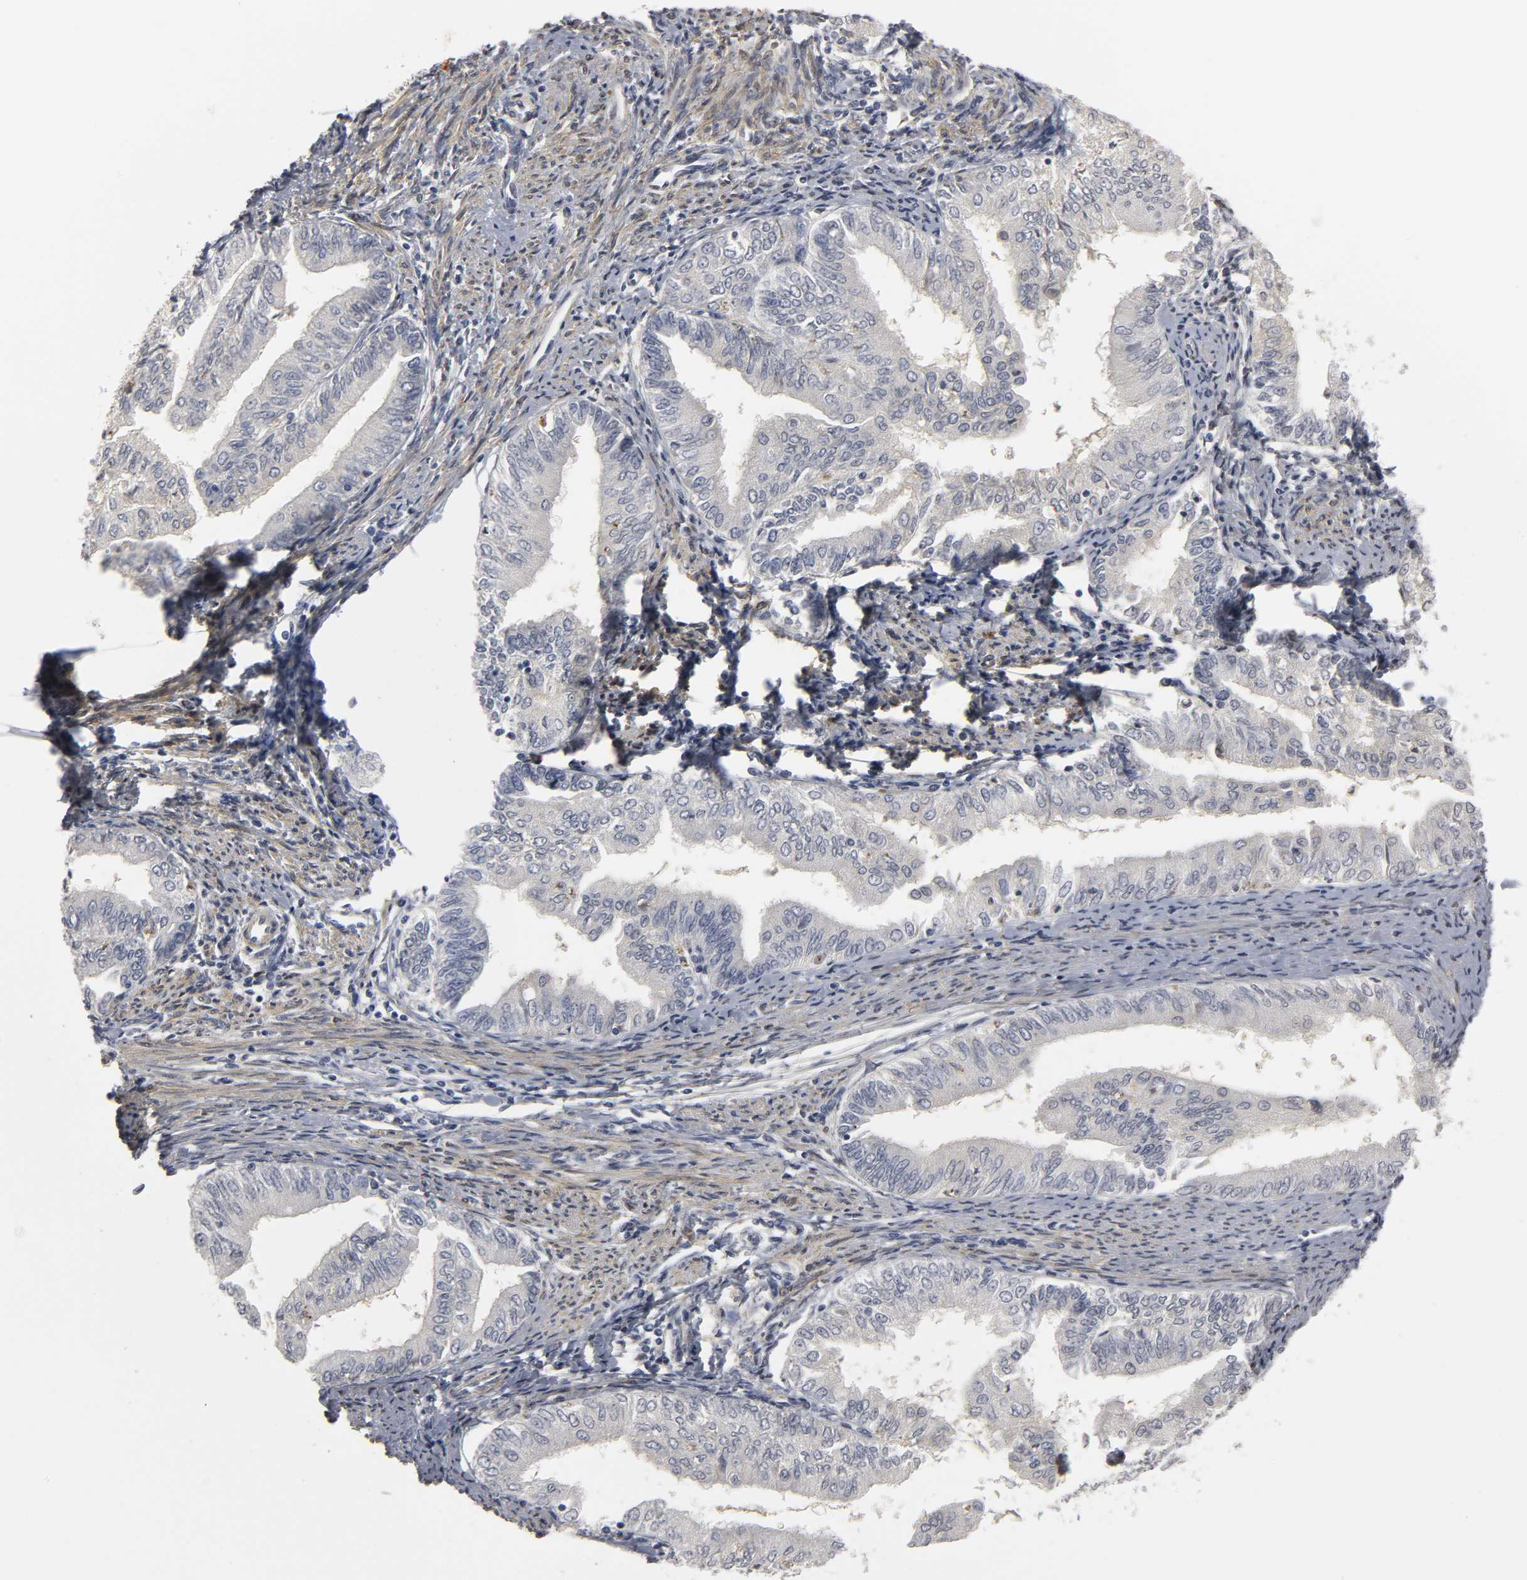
{"staining": {"intensity": "weak", "quantity": "<25%", "location": "cytoplasmic/membranous"}, "tissue": "endometrial cancer", "cell_type": "Tumor cells", "image_type": "cancer", "snomed": [{"axis": "morphology", "description": "Adenocarcinoma, NOS"}, {"axis": "topography", "description": "Endometrium"}], "caption": "An immunohistochemistry (IHC) micrograph of endometrial cancer (adenocarcinoma) is shown. There is no staining in tumor cells of endometrial cancer (adenocarcinoma).", "gene": "PDLIM3", "patient": {"sex": "female", "age": 66}}